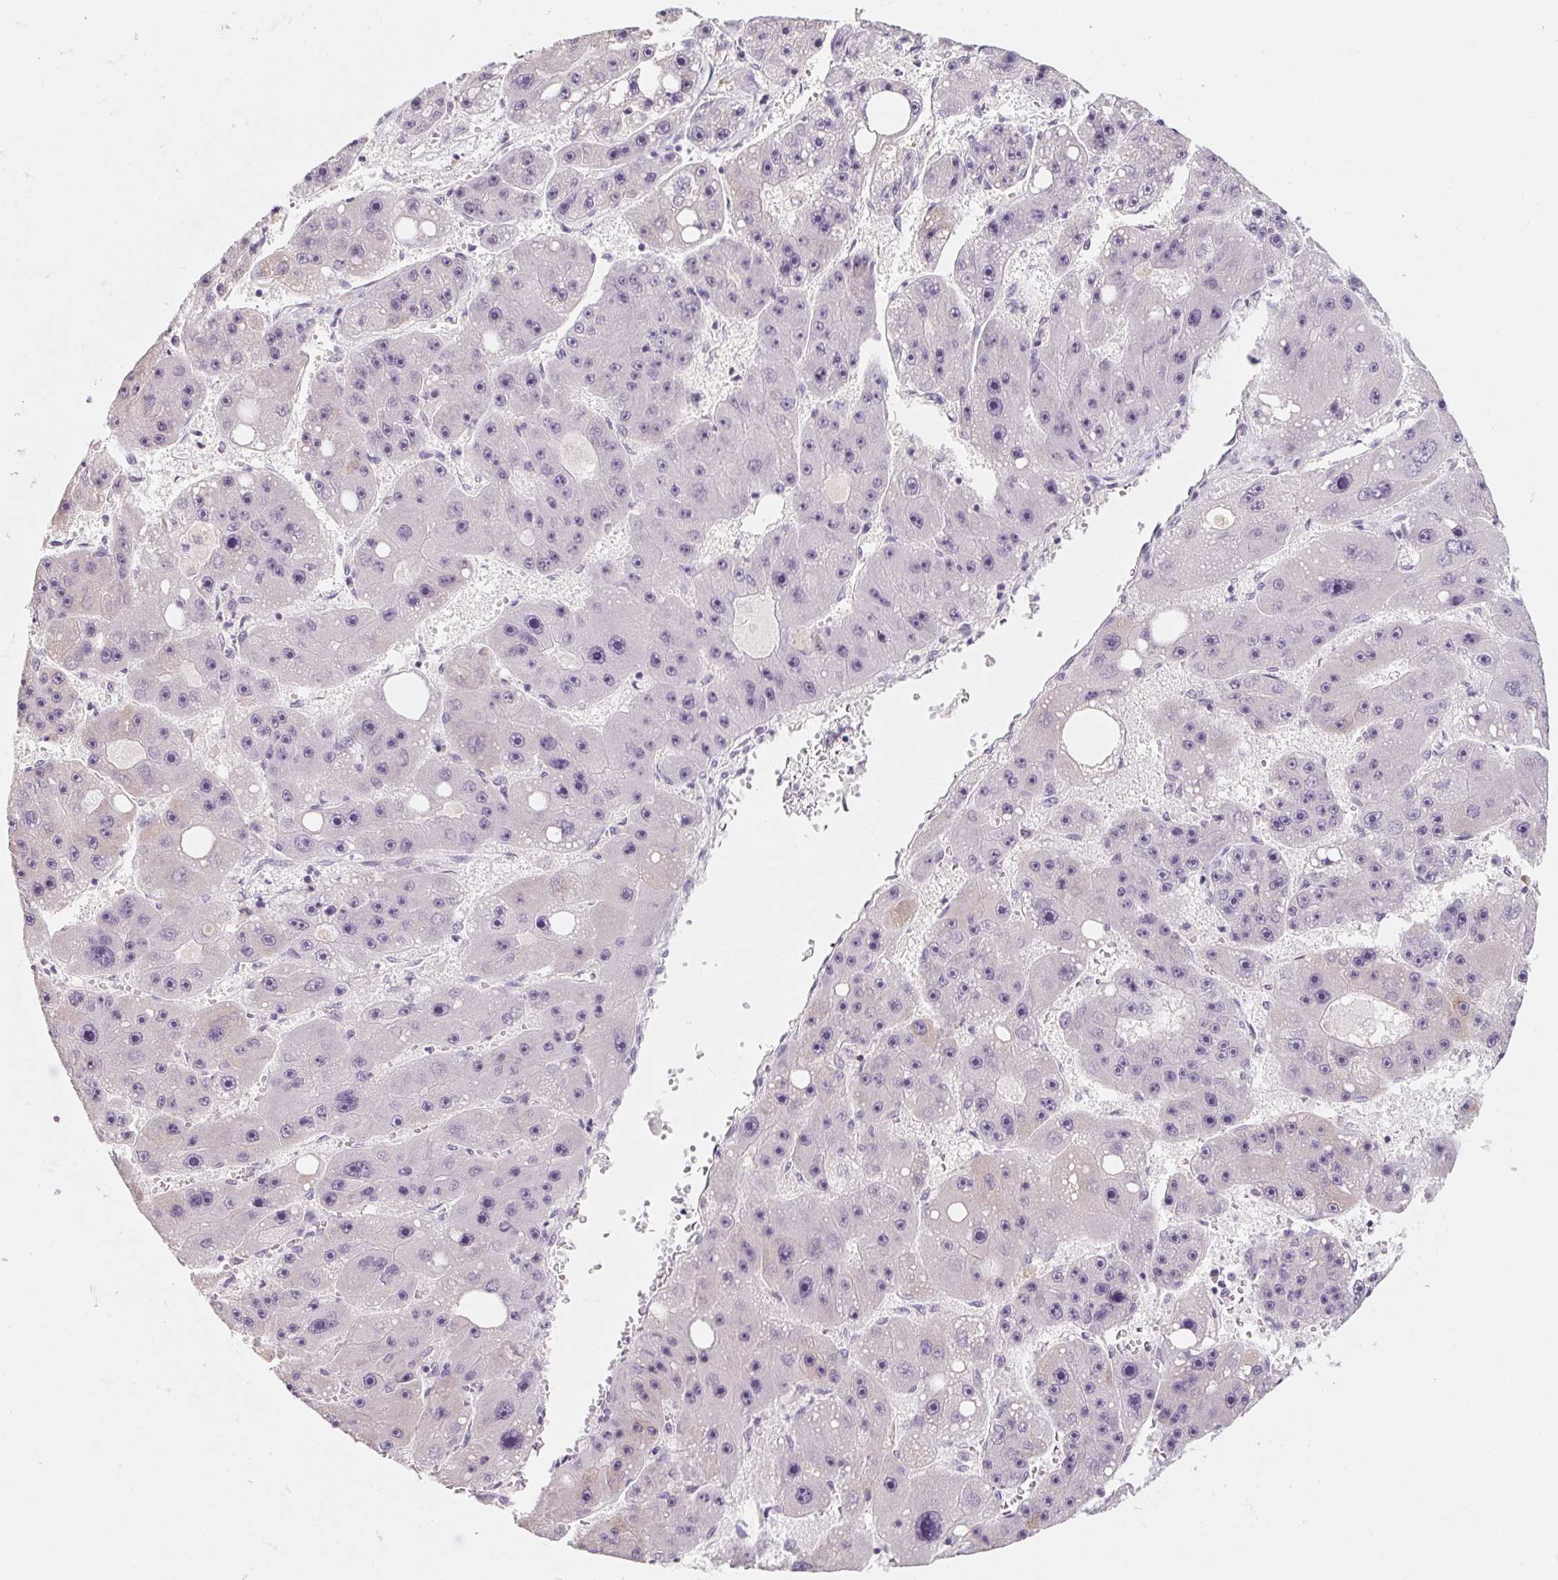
{"staining": {"intensity": "weak", "quantity": "<25%", "location": "cytoplasmic/membranous"}, "tissue": "liver cancer", "cell_type": "Tumor cells", "image_type": "cancer", "snomed": [{"axis": "morphology", "description": "Carcinoma, Hepatocellular, NOS"}, {"axis": "topography", "description": "Liver"}], "caption": "Liver cancer stained for a protein using immunohistochemistry shows no expression tumor cells.", "gene": "CAPZA3", "patient": {"sex": "female", "age": 61}}